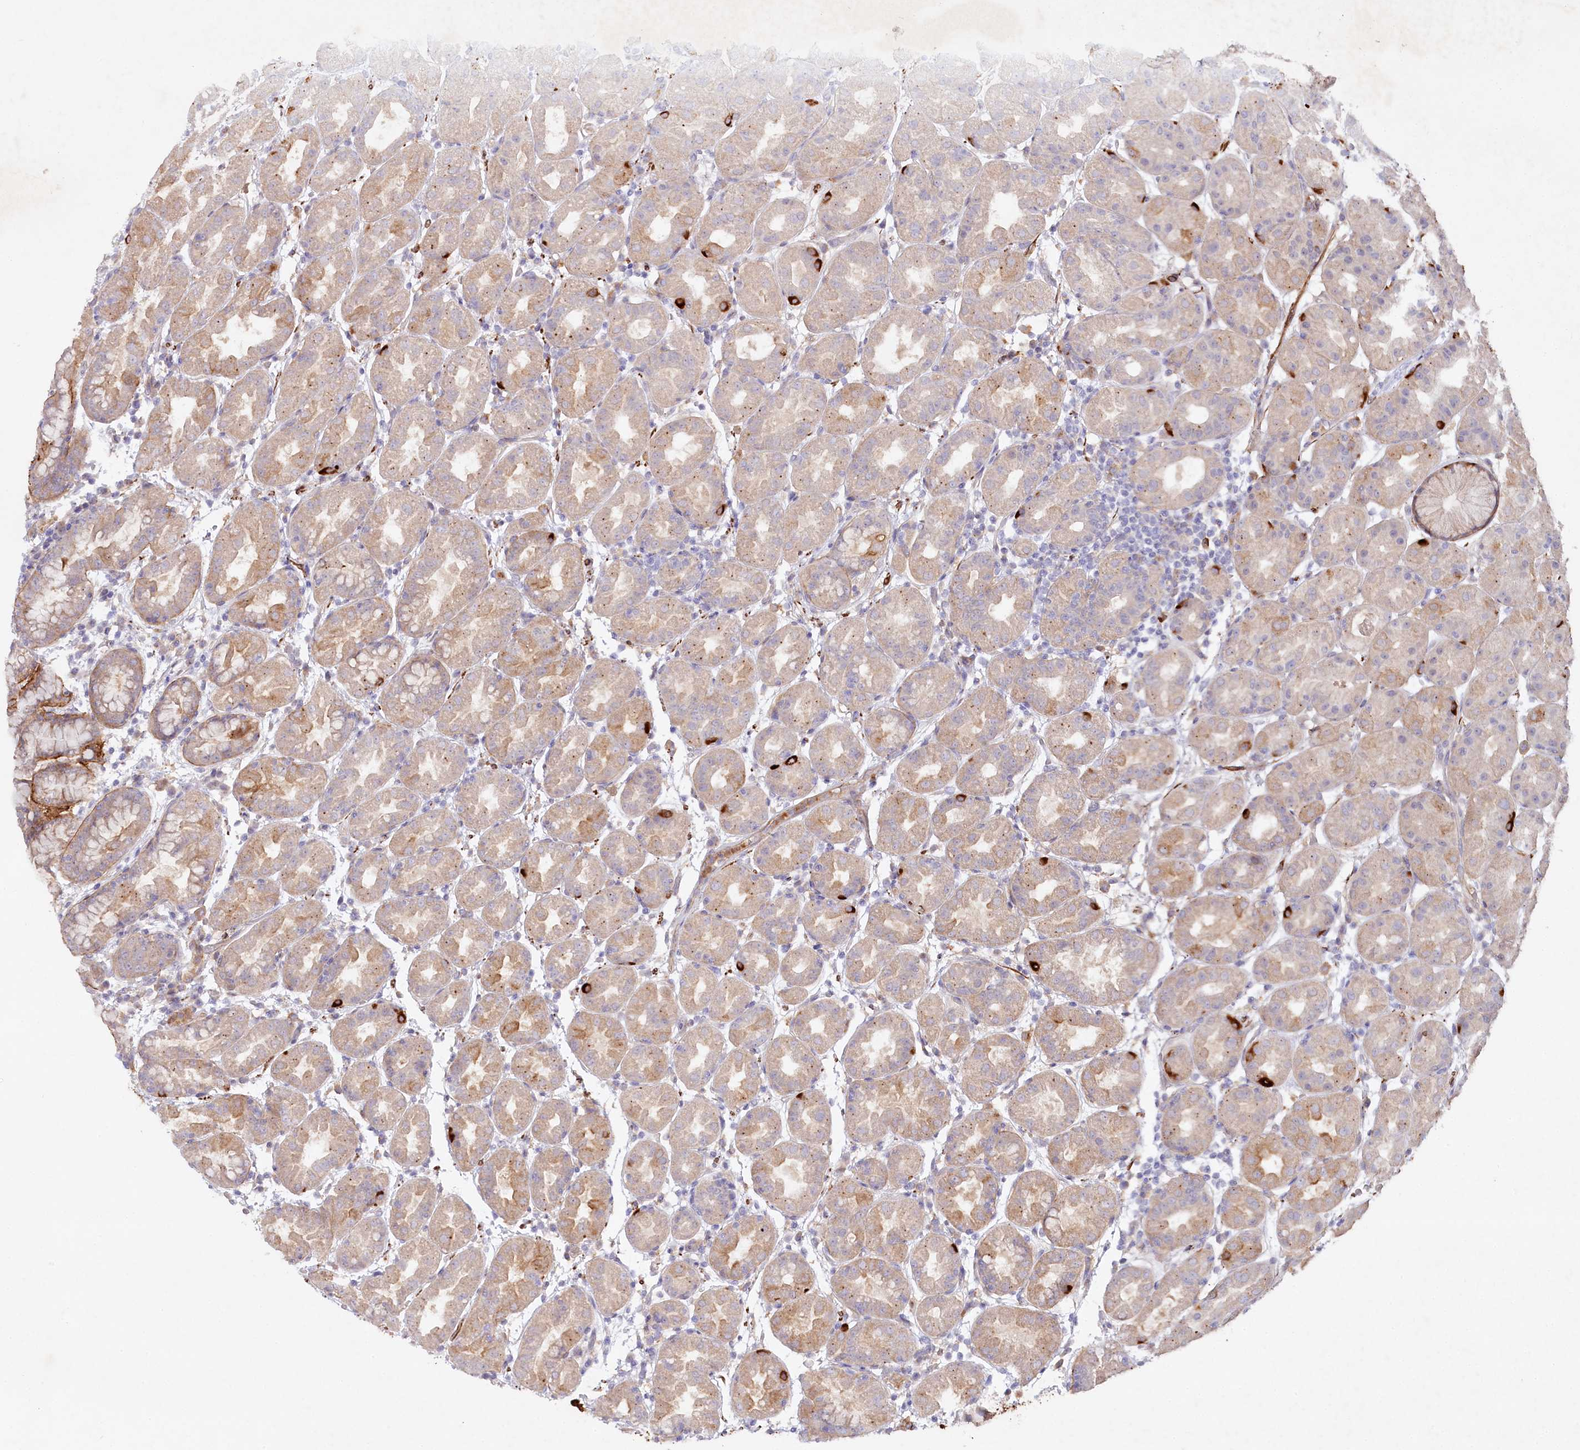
{"staining": {"intensity": "moderate", "quantity": "25%-75%", "location": "cytoplasmic/membranous"}, "tissue": "stomach", "cell_type": "Glandular cells", "image_type": "normal", "snomed": [{"axis": "morphology", "description": "Normal tissue, NOS"}, {"axis": "topography", "description": "Stomach"}], "caption": "IHC staining of normal stomach, which reveals medium levels of moderate cytoplasmic/membranous positivity in about 25%-75% of glandular cells indicating moderate cytoplasmic/membranous protein positivity. The staining was performed using DAB (3,3'-diaminobenzidine) (brown) for protein detection and nuclei were counterstained in hematoxylin (blue).", "gene": "ALDH3B1", "patient": {"sex": "female", "age": 79}}